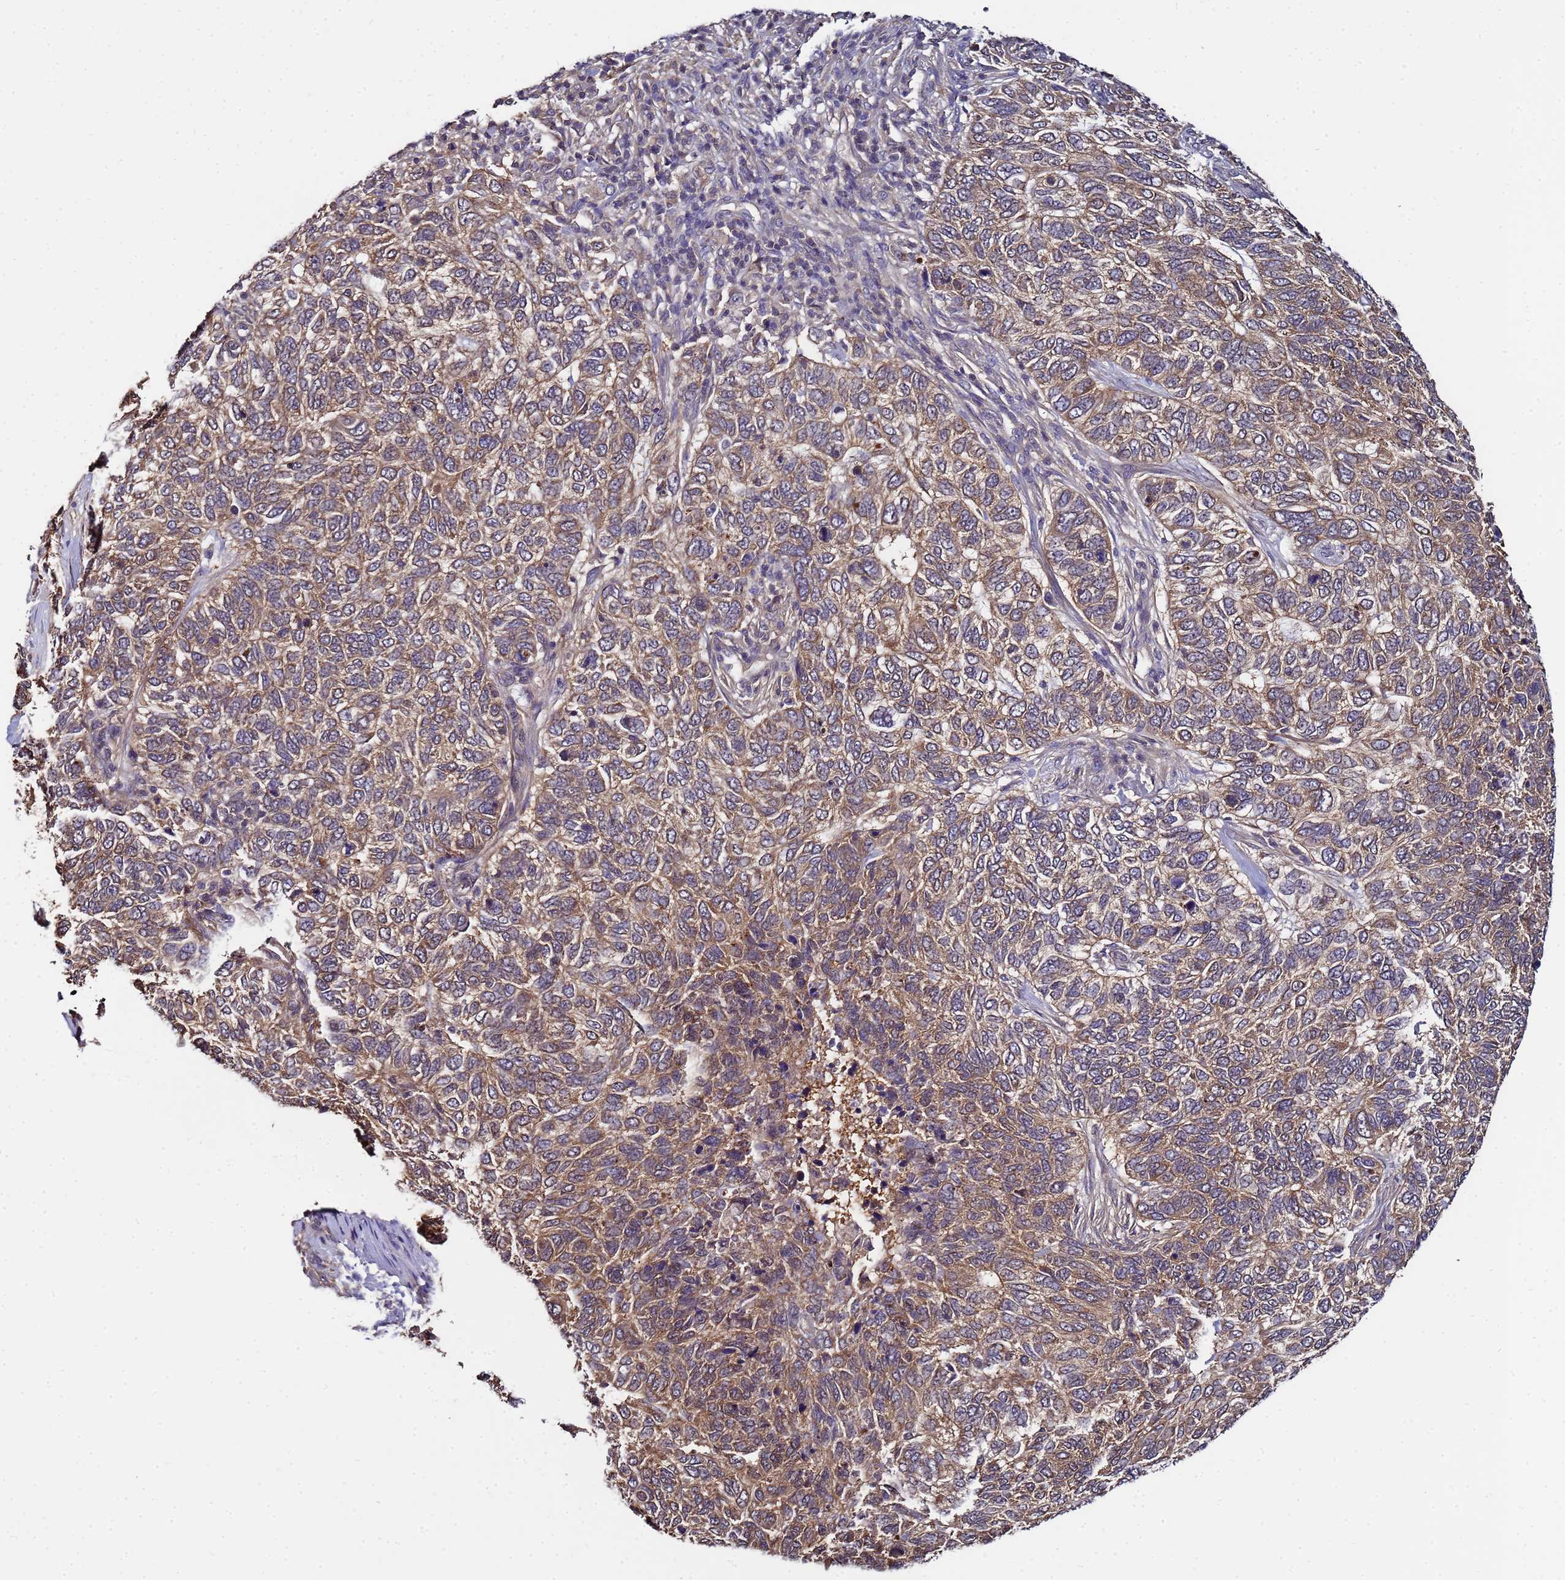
{"staining": {"intensity": "weak", "quantity": ">75%", "location": "cytoplasmic/membranous"}, "tissue": "skin cancer", "cell_type": "Tumor cells", "image_type": "cancer", "snomed": [{"axis": "morphology", "description": "Basal cell carcinoma"}, {"axis": "topography", "description": "Skin"}], "caption": "There is low levels of weak cytoplasmic/membranous positivity in tumor cells of skin cancer (basal cell carcinoma), as demonstrated by immunohistochemical staining (brown color).", "gene": "NAXE", "patient": {"sex": "female", "age": 65}}